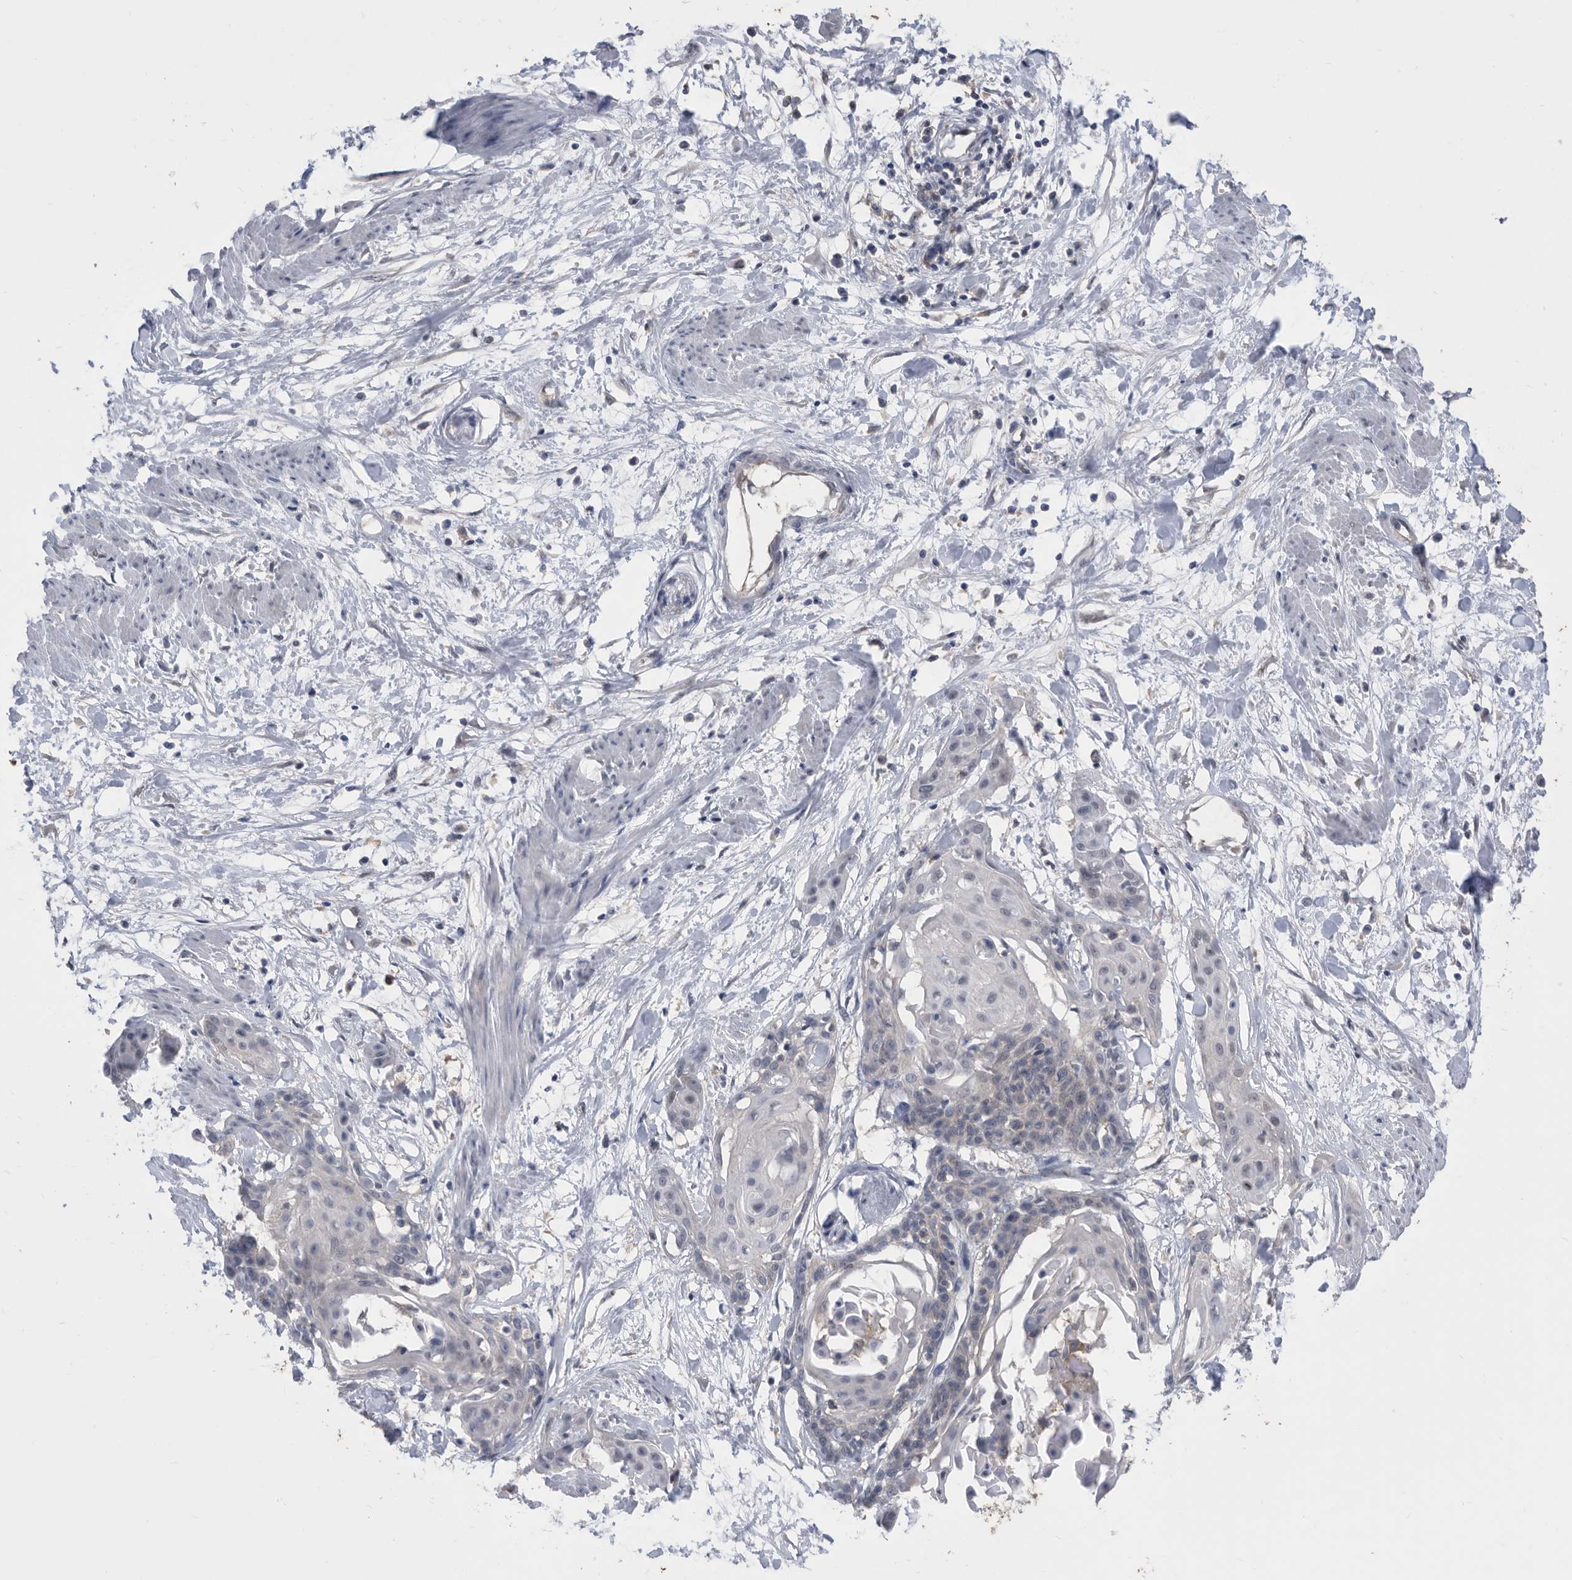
{"staining": {"intensity": "negative", "quantity": "none", "location": "none"}, "tissue": "cervical cancer", "cell_type": "Tumor cells", "image_type": "cancer", "snomed": [{"axis": "morphology", "description": "Squamous cell carcinoma, NOS"}, {"axis": "topography", "description": "Cervix"}], "caption": "Squamous cell carcinoma (cervical) was stained to show a protein in brown. There is no significant positivity in tumor cells. (Brightfield microscopy of DAB (3,3'-diaminobenzidine) IHC at high magnification).", "gene": "CCT4", "patient": {"sex": "female", "age": 57}}